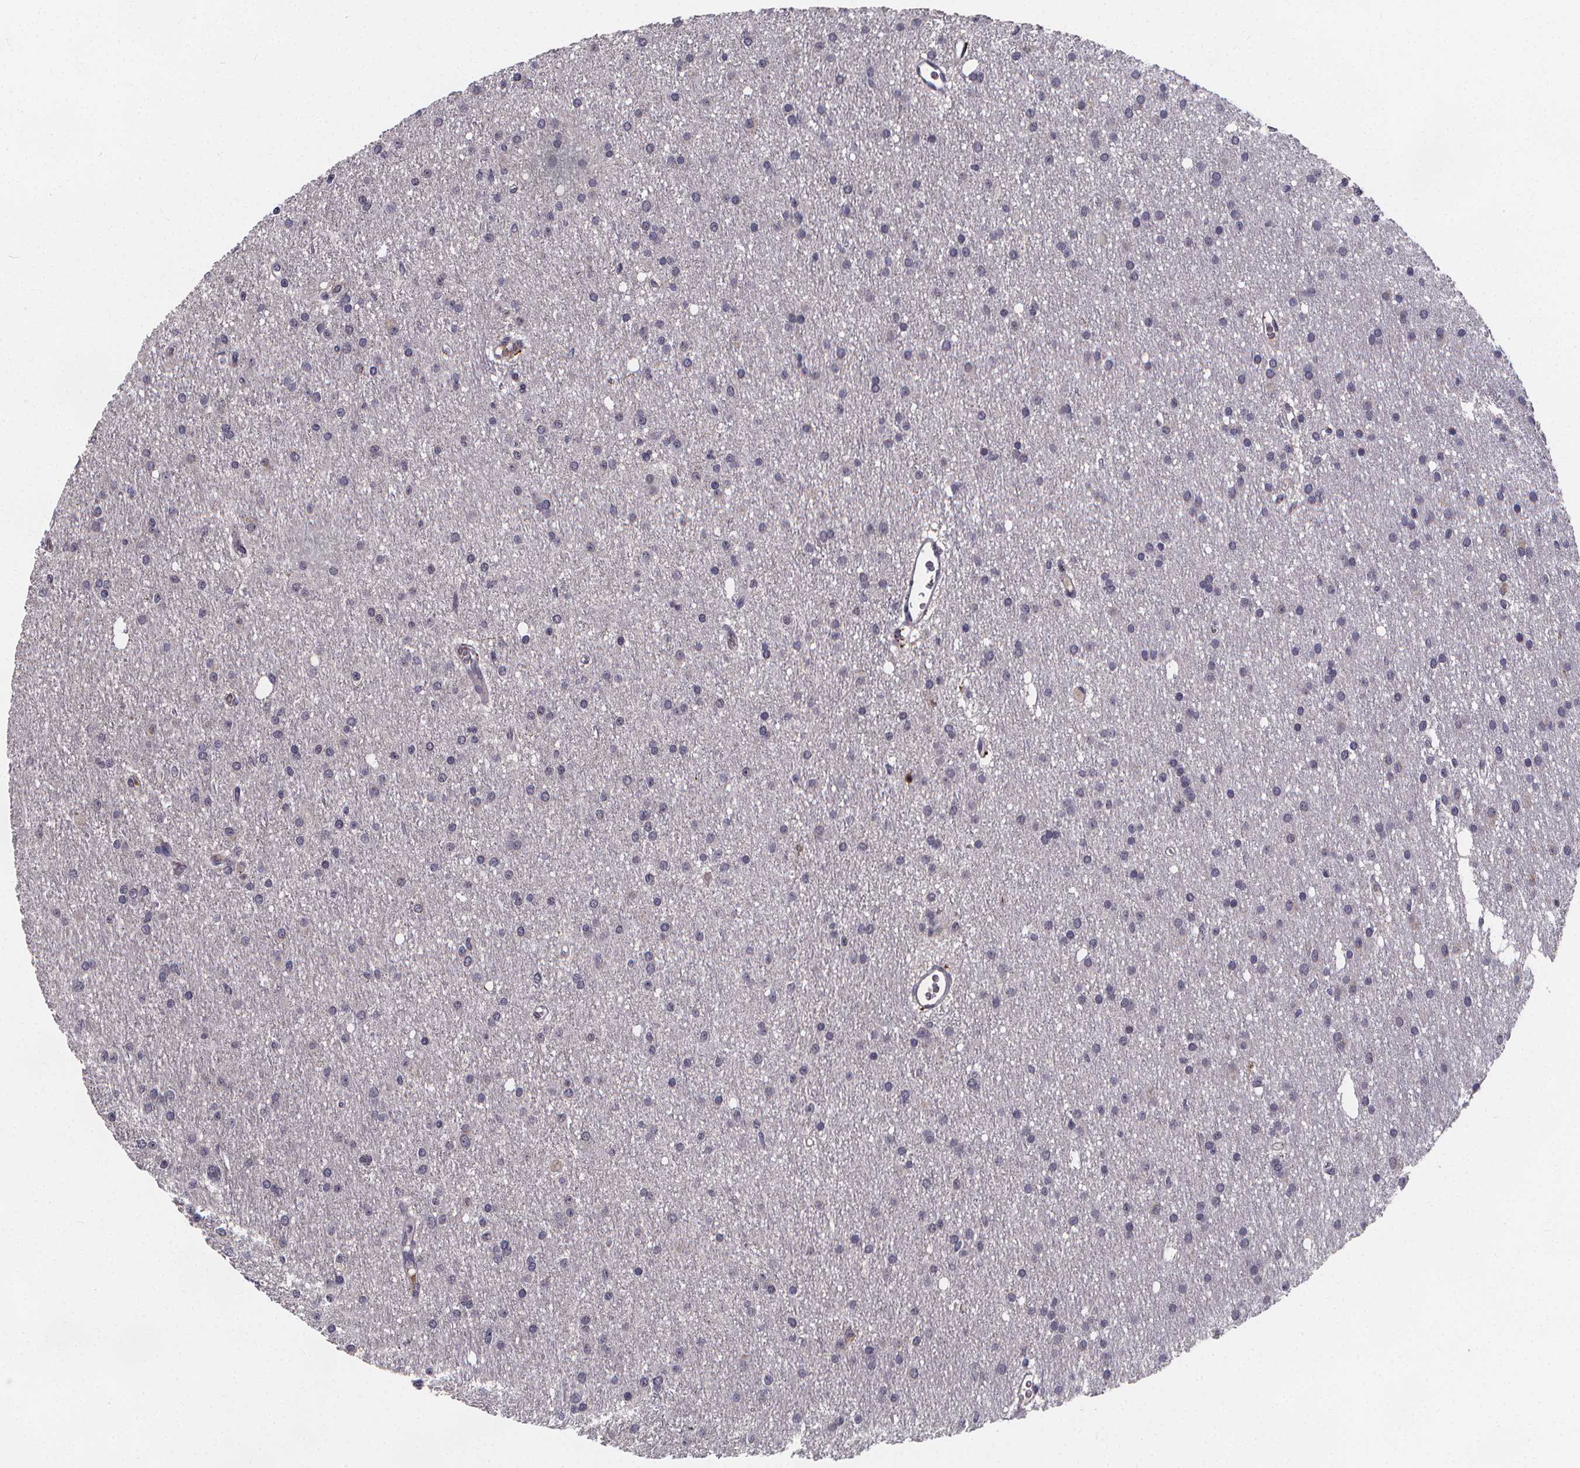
{"staining": {"intensity": "negative", "quantity": "none", "location": "none"}, "tissue": "glioma", "cell_type": "Tumor cells", "image_type": "cancer", "snomed": [{"axis": "morphology", "description": "Glioma, malignant, Low grade"}, {"axis": "topography", "description": "Brain"}], "caption": "Human glioma stained for a protein using immunohistochemistry (IHC) reveals no positivity in tumor cells.", "gene": "AGT", "patient": {"sex": "male", "age": 27}}